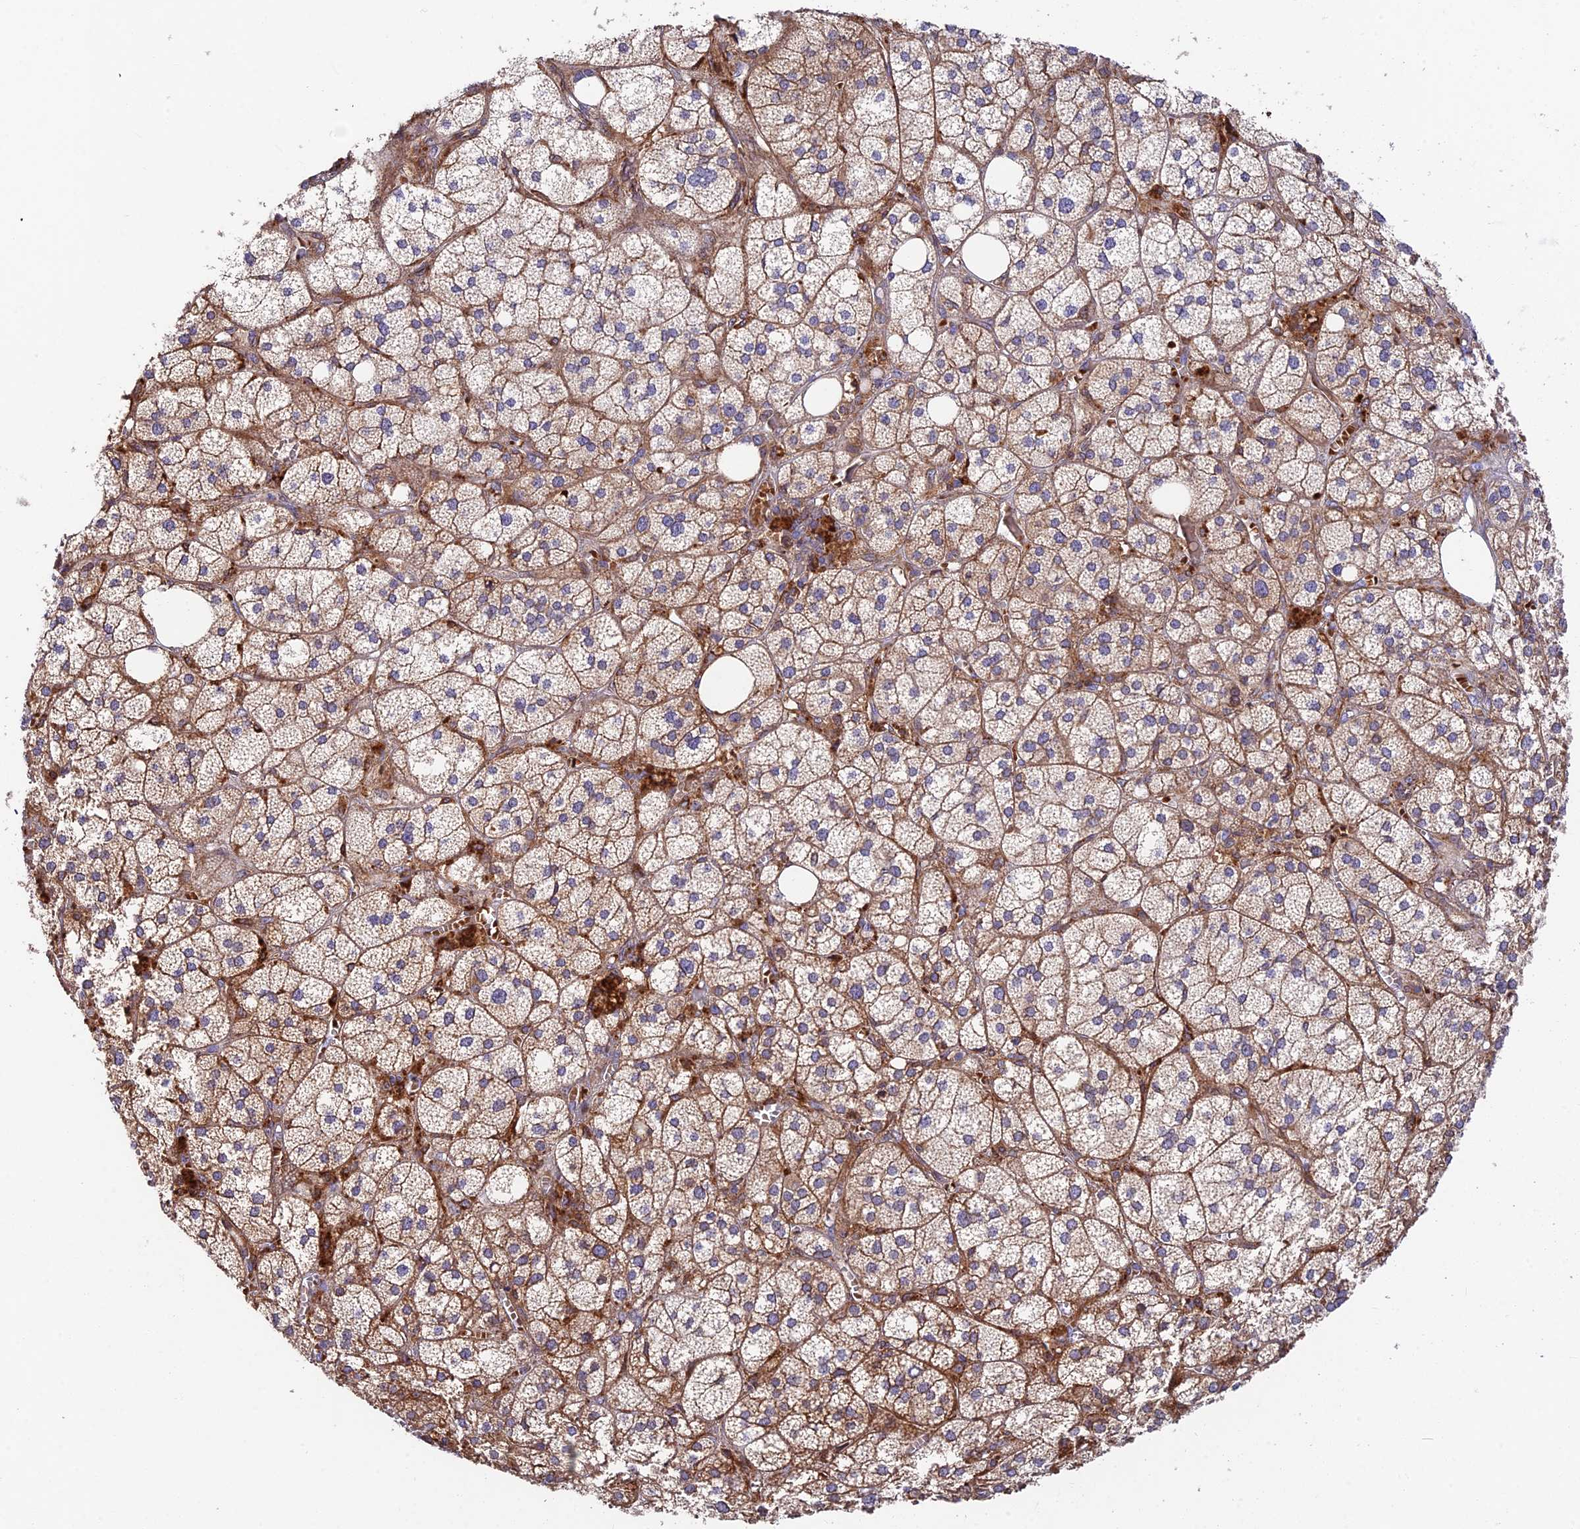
{"staining": {"intensity": "moderate", "quantity": ">75%", "location": "cytoplasmic/membranous"}, "tissue": "adrenal gland", "cell_type": "Glandular cells", "image_type": "normal", "snomed": [{"axis": "morphology", "description": "Normal tissue, NOS"}, {"axis": "topography", "description": "Adrenal gland"}], "caption": "The photomicrograph demonstrates staining of benign adrenal gland, revealing moderate cytoplasmic/membranous protein positivity (brown color) within glandular cells.", "gene": "FUOM", "patient": {"sex": "female", "age": 61}}